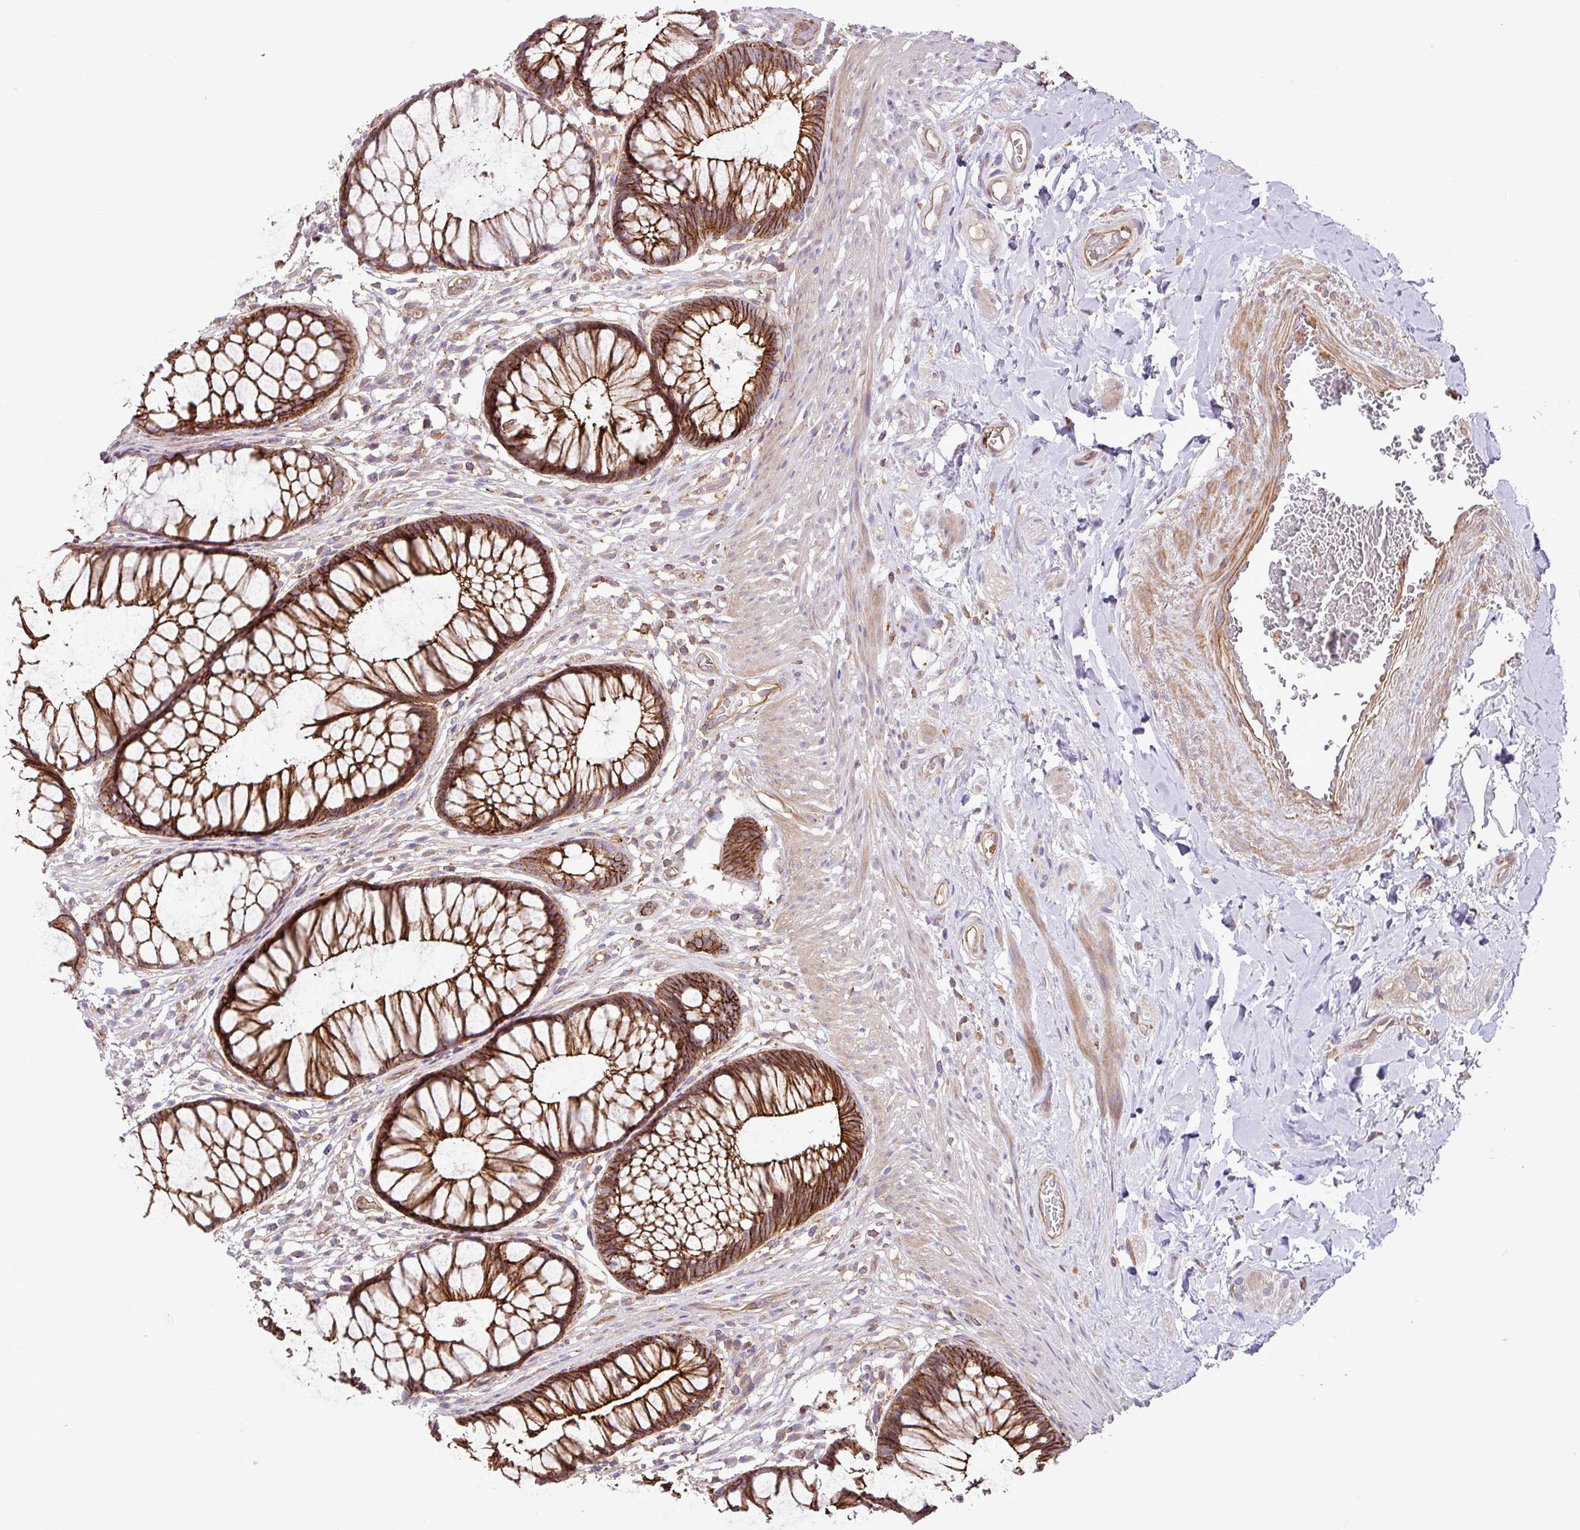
{"staining": {"intensity": "strong", "quantity": ">75%", "location": "cytoplasmic/membranous"}, "tissue": "rectum", "cell_type": "Glandular cells", "image_type": "normal", "snomed": [{"axis": "morphology", "description": "Normal tissue, NOS"}, {"axis": "topography", "description": "Smooth muscle"}, {"axis": "topography", "description": "Rectum"}], "caption": "A high amount of strong cytoplasmic/membranous expression is seen in about >75% of glandular cells in unremarkable rectum. (DAB (3,3'-diaminobenzidine) = brown stain, brightfield microscopy at high magnification).", "gene": "RIC1", "patient": {"sex": "male", "age": 53}}